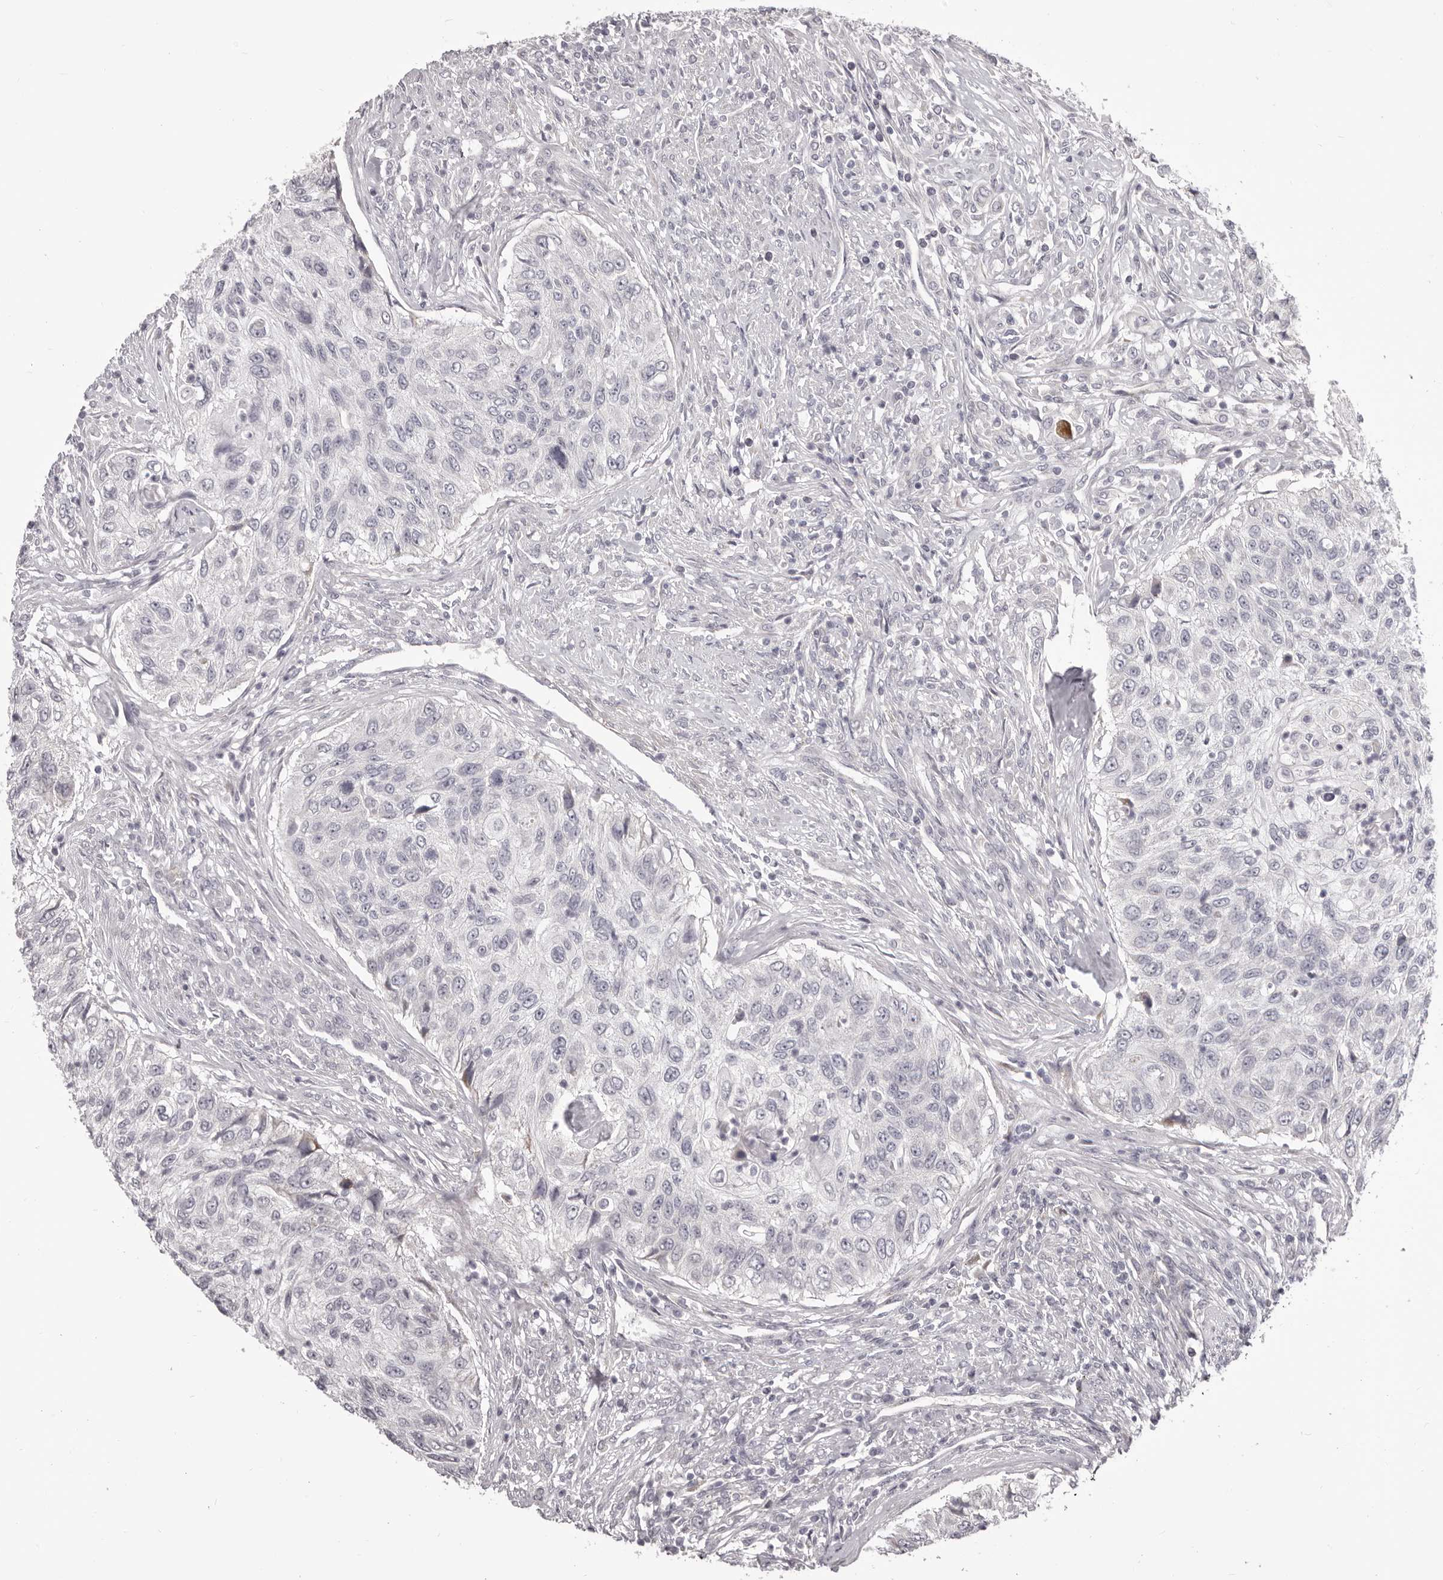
{"staining": {"intensity": "negative", "quantity": "none", "location": "none"}, "tissue": "urothelial cancer", "cell_type": "Tumor cells", "image_type": "cancer", "snomed": [{"axis": "morphology", "description": "Urothelial carcinoma, High grade"}, {"axis": "topography", "description": "Urinary bladder"}], "caption": "Image shows no significant protein expression in tumor cells of urothelial cancer.", "gene": "OTUD3", "patient": {"sex": "female", "age": 60}}